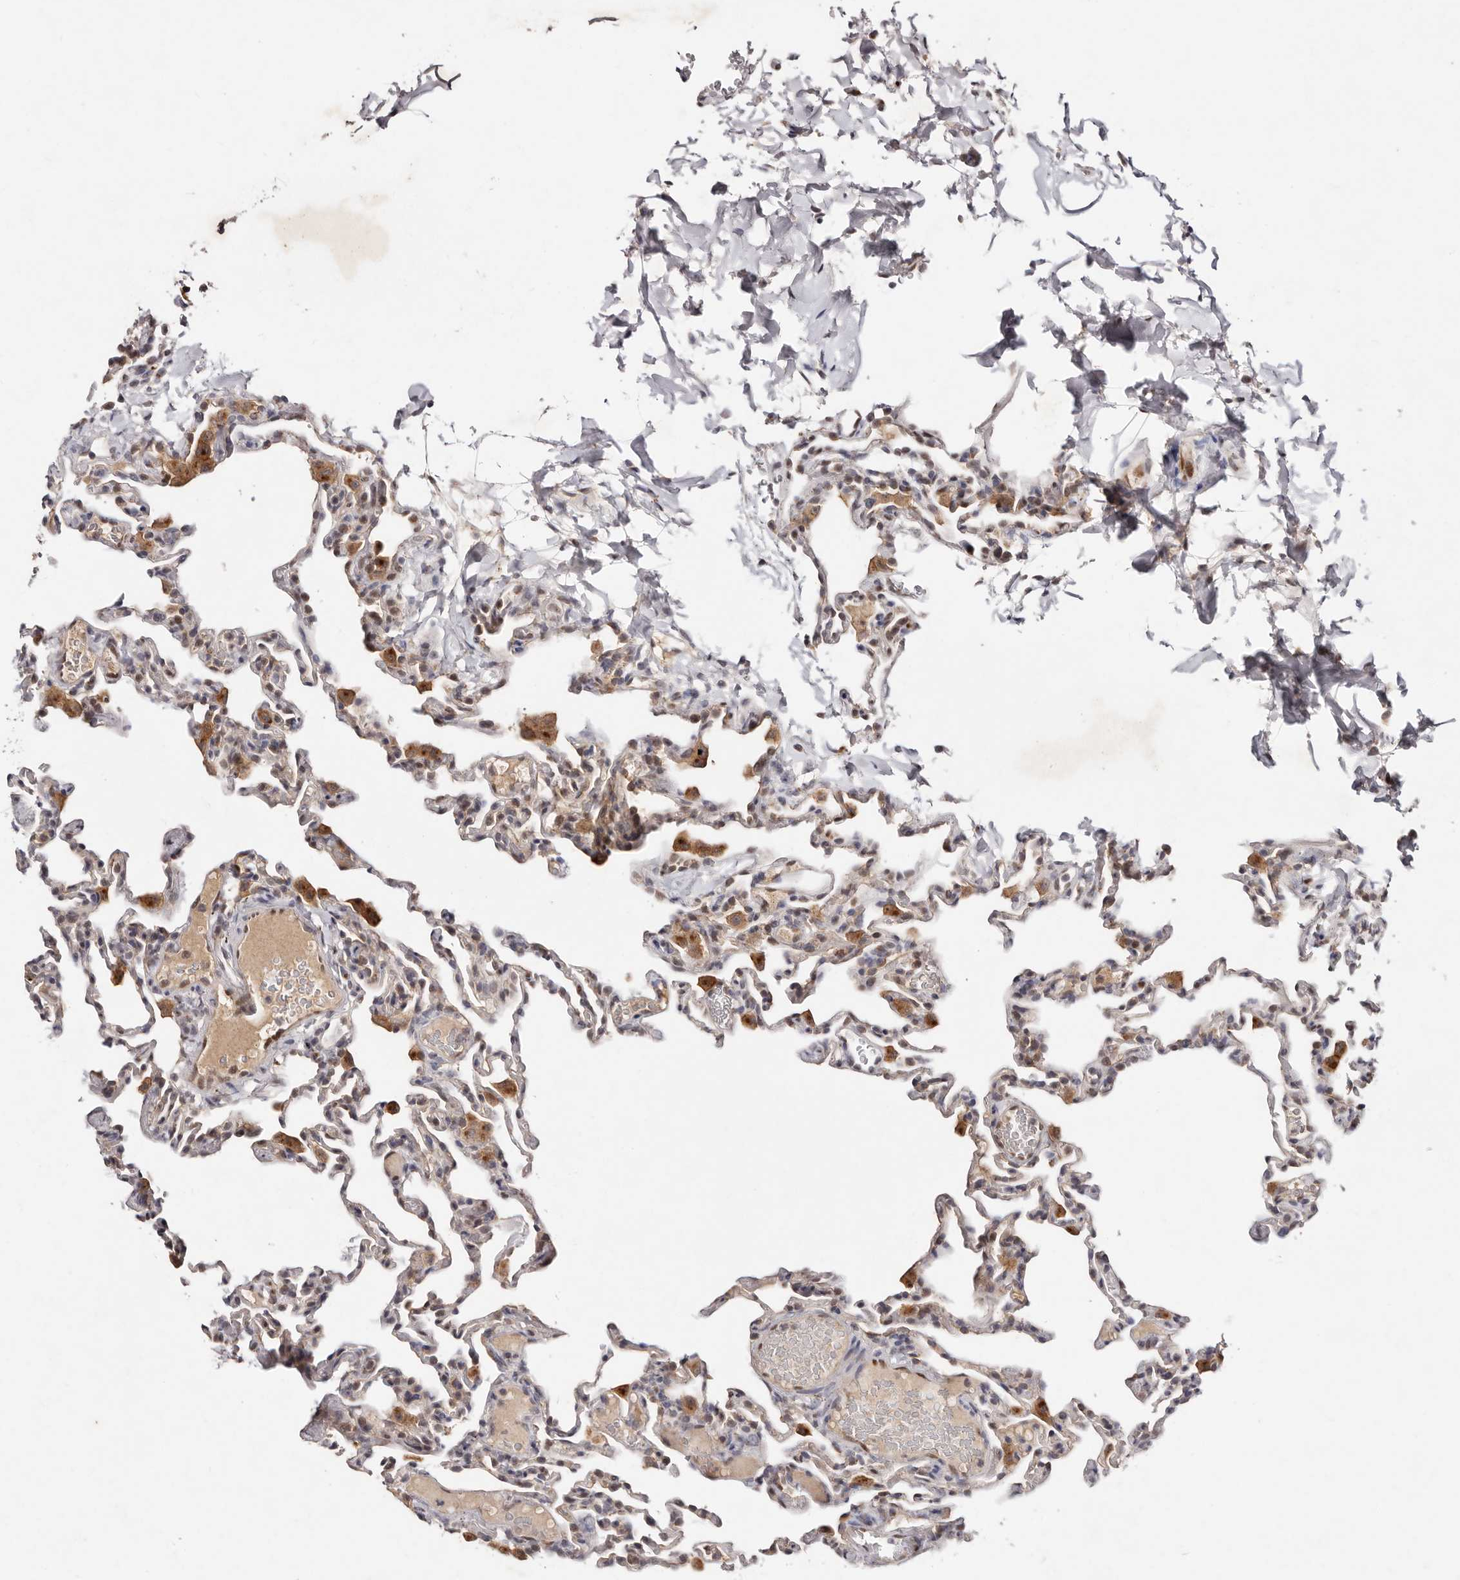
{"staining": {"intensity": "weak", "quantity": "<25%", "location": "nuclear"}, "tissue": "lung", "cell_type": "Alveolar cells", "image_type": "normal", "snomed": [{"axis": "morphology", "description": "Normal tissue, NOS"}, {"axis": "topography", "description": "Lung"}], "caption": "Immunohistochemistry micrograph of unremarkable lung: human lung stained with DAB (3,3'-diaminobenzidine) demonstrates no significant protein staining in alveolar cells.", "gene": "KLF7", "patient": {"sex": "male", "age": 20}}